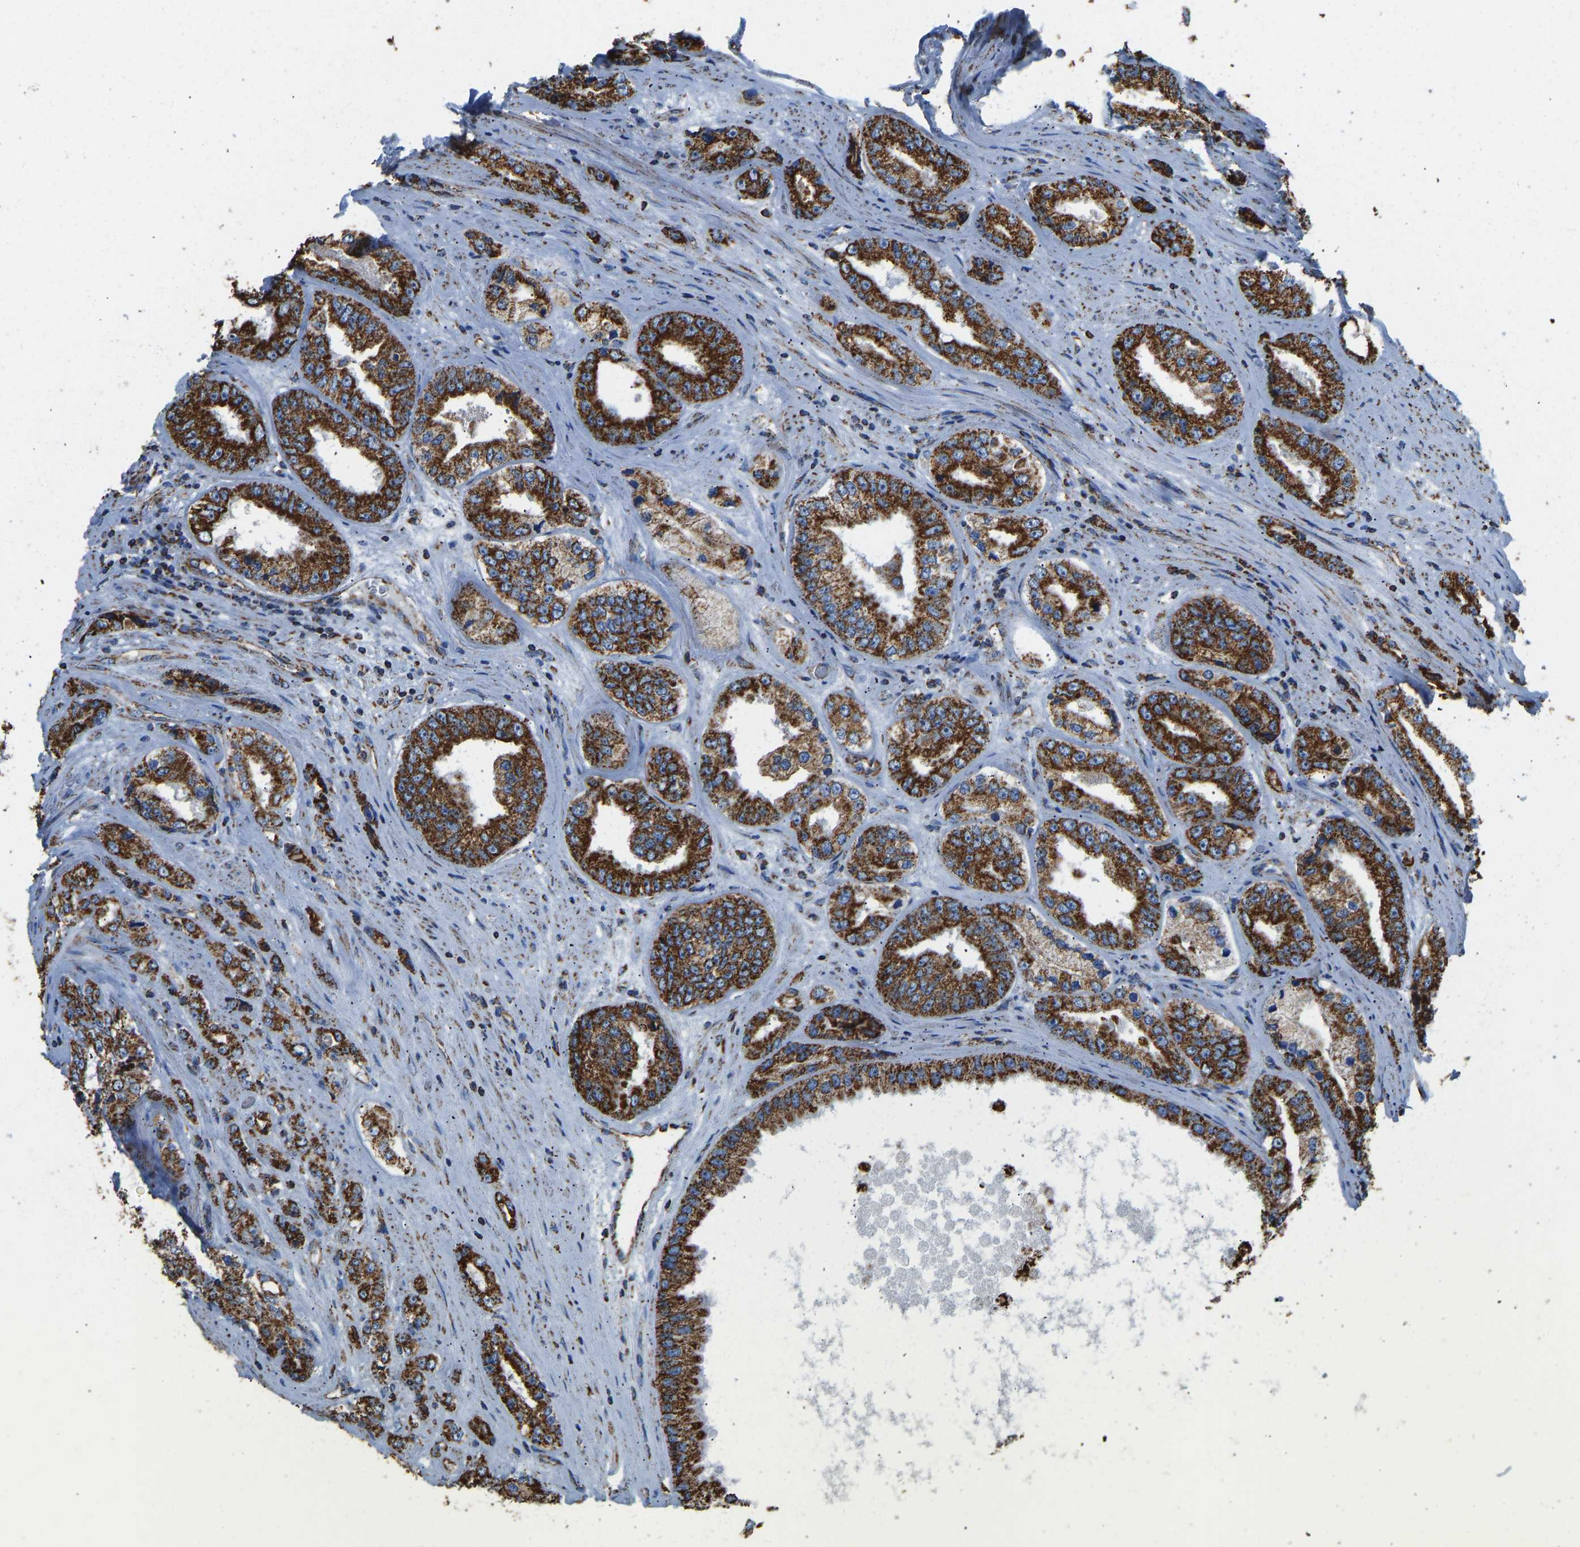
{"staining": {"intensity": "strong", "quantity": ">75%", "location": "cytoplasmic/membranous"}, "tissue": "prostate cancer", "cell_type": "Tumor cells", "image_type": "cancer", "snomed": [{"axis": "morphology", "description": "Adenocarcinoma, High grade"}, {"axis": "topography", "description": "Prostate"}], "caption": "This is an image of immunohistochemistry (IHC) staining of prostate cancer (adenocarcinoma (high-grade)), which shows strong positivity in the cytoplasmic/membranous of tumor cells.", "gene": "IRX6", "patient": {"sex": "male", "age": 61}}